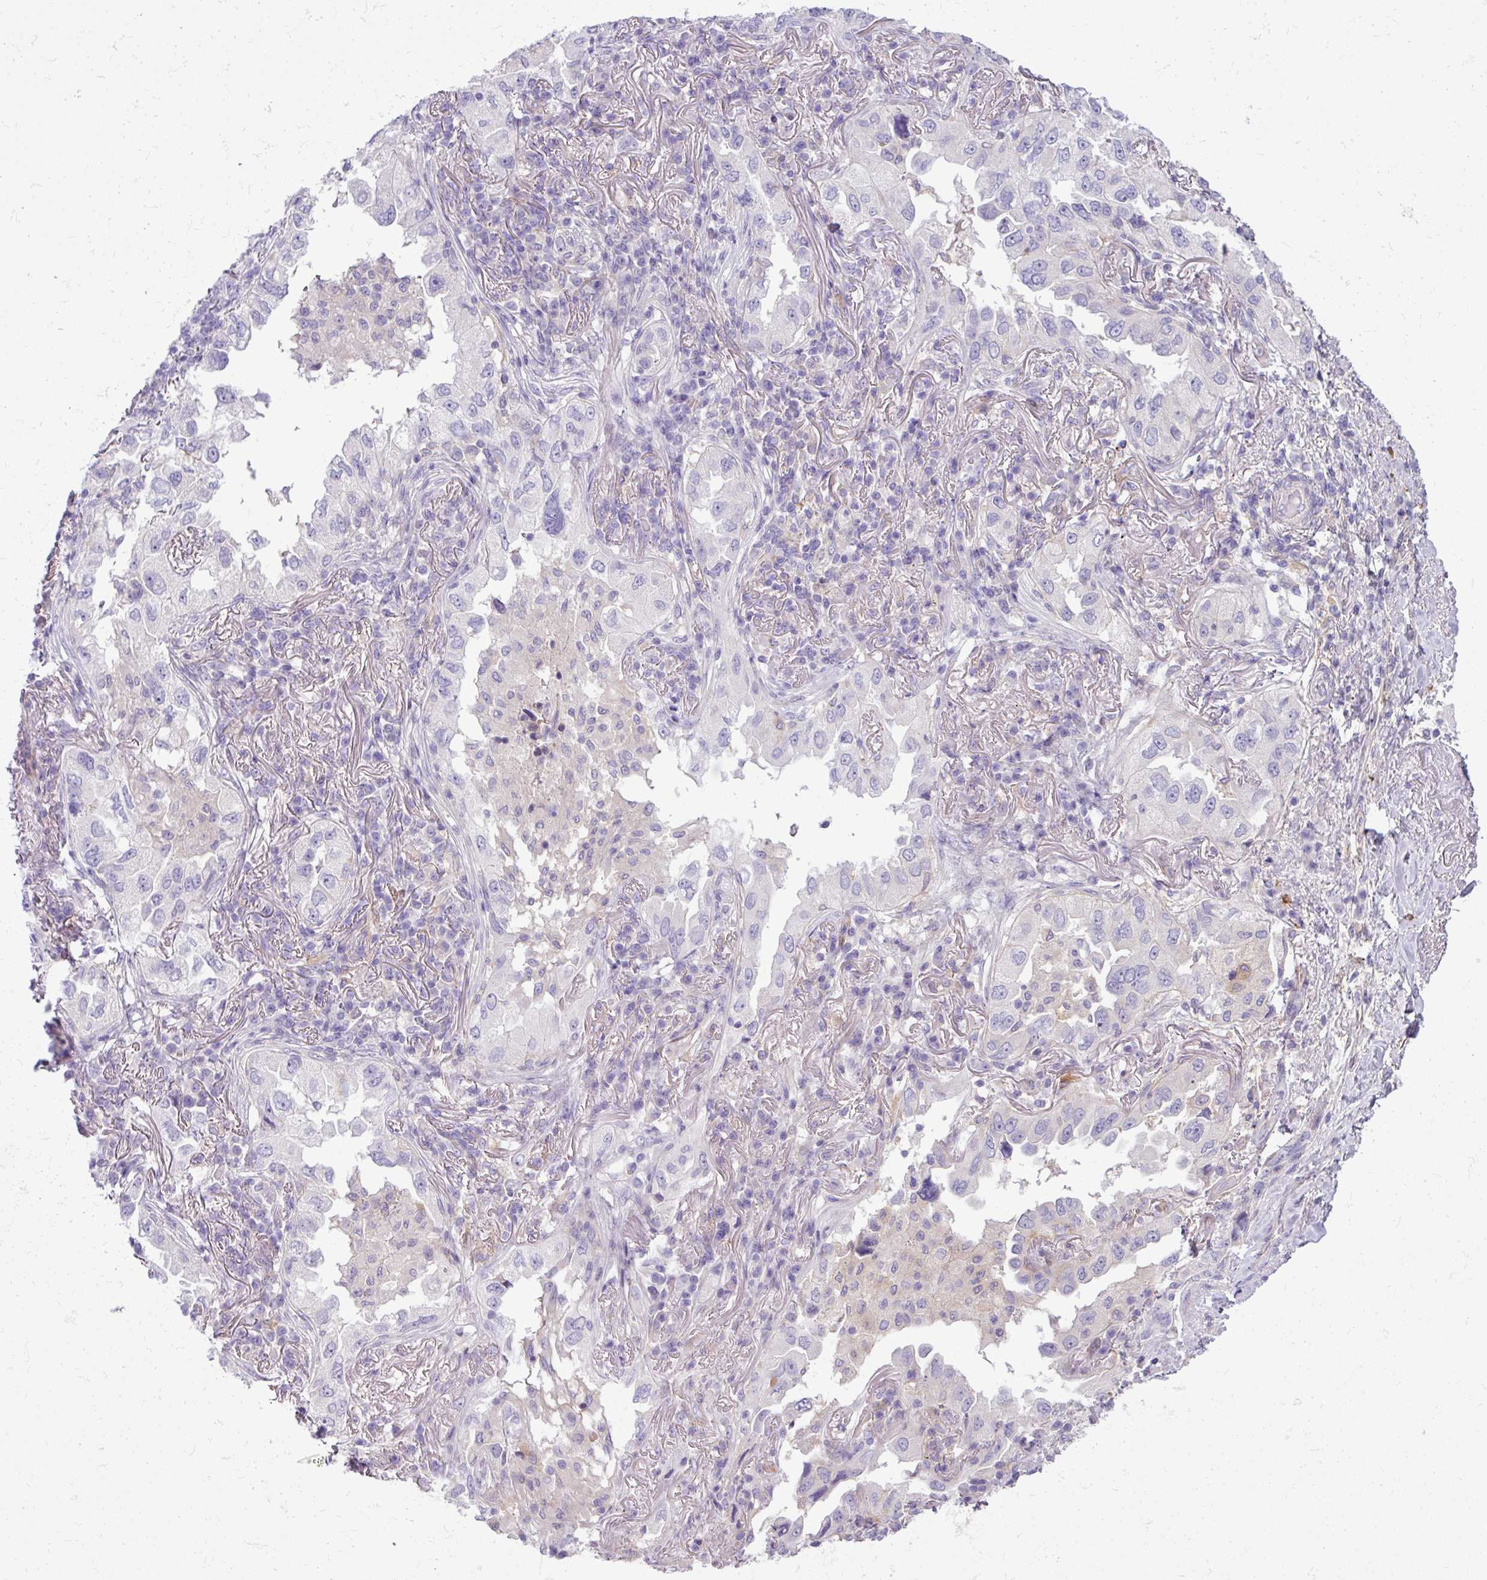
{"staining": {"intensity": "negative", "quantity": "none", "location": "none"}, "tissue": "lung cancer", "cell_type": "Tumor cells", "image_type": "cancer", "snomed": [{"axis": "morphology", "description": "Adenocarcinoma, NOS"}, {"axis": "topography", "description": "Lung"}], "caption": "High power microscopy histopathology image of an immunohistochemistry image of adenocarcinoma (lung), revealing no significant expression in tumor cells.", "gene": "KIRREL3", "patient": {"sex": "female", "age": 69}}